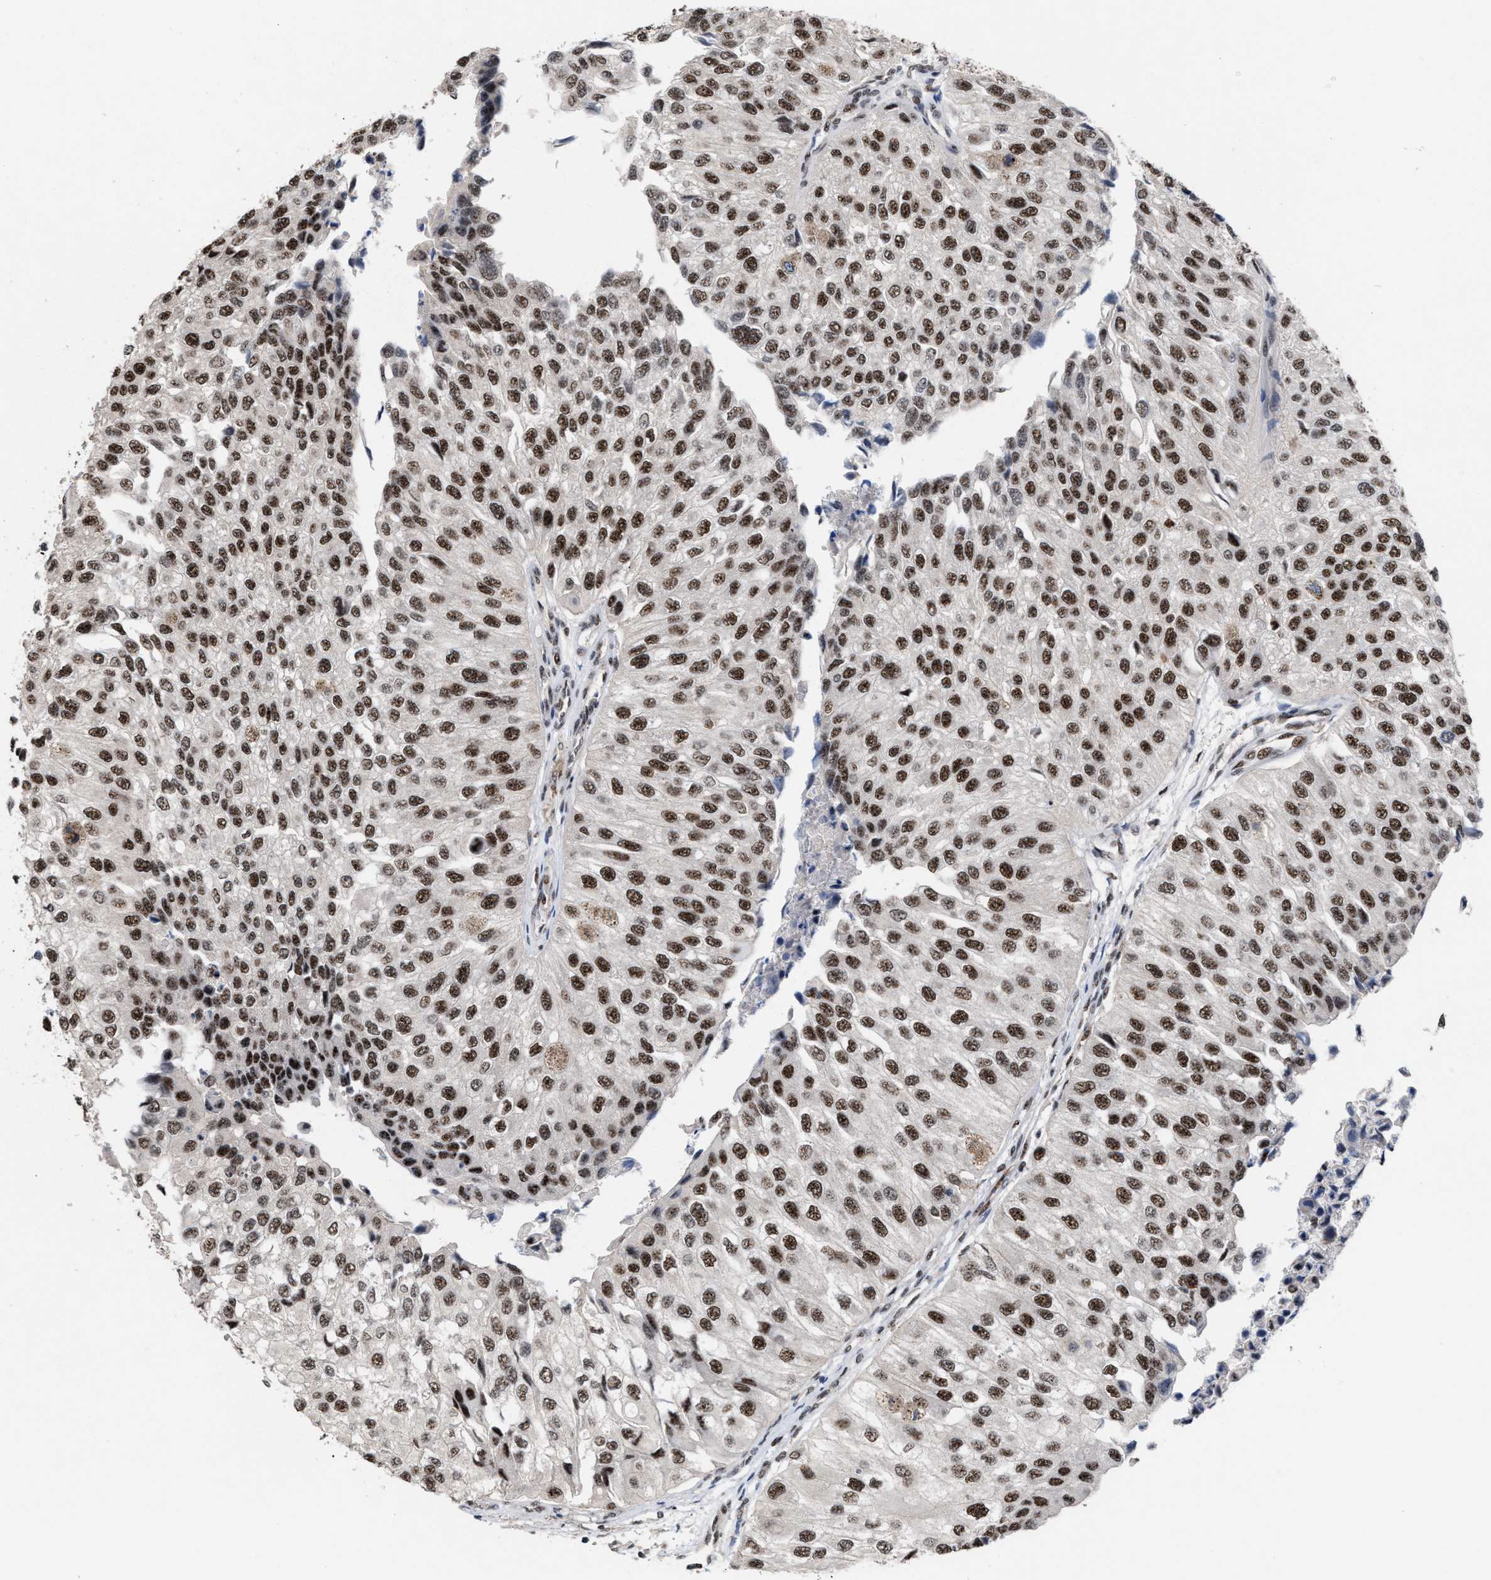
{"staining": {"intensity": "strong", "quantity": ">75%", "location": "nuclear"}, "tissue": "urothelial cancer", "cell_type": "Tumor cells", "image_type": "cancer", "snomed": [{"axis": "morphology", "description": "Urothelial carcinoma, High grade"}, {"axis": "topography", "description": "Kidney"}, {"axis": "topography", "description": "Urinary bladder"}], "caption": "Human urothelial cancer stained for a protein (brown) shows strong nuclear positive expression in approximately >75% of tumor cells.", "gene": "EIF4A3", "patient": {"sex": "male", "age": 77}}